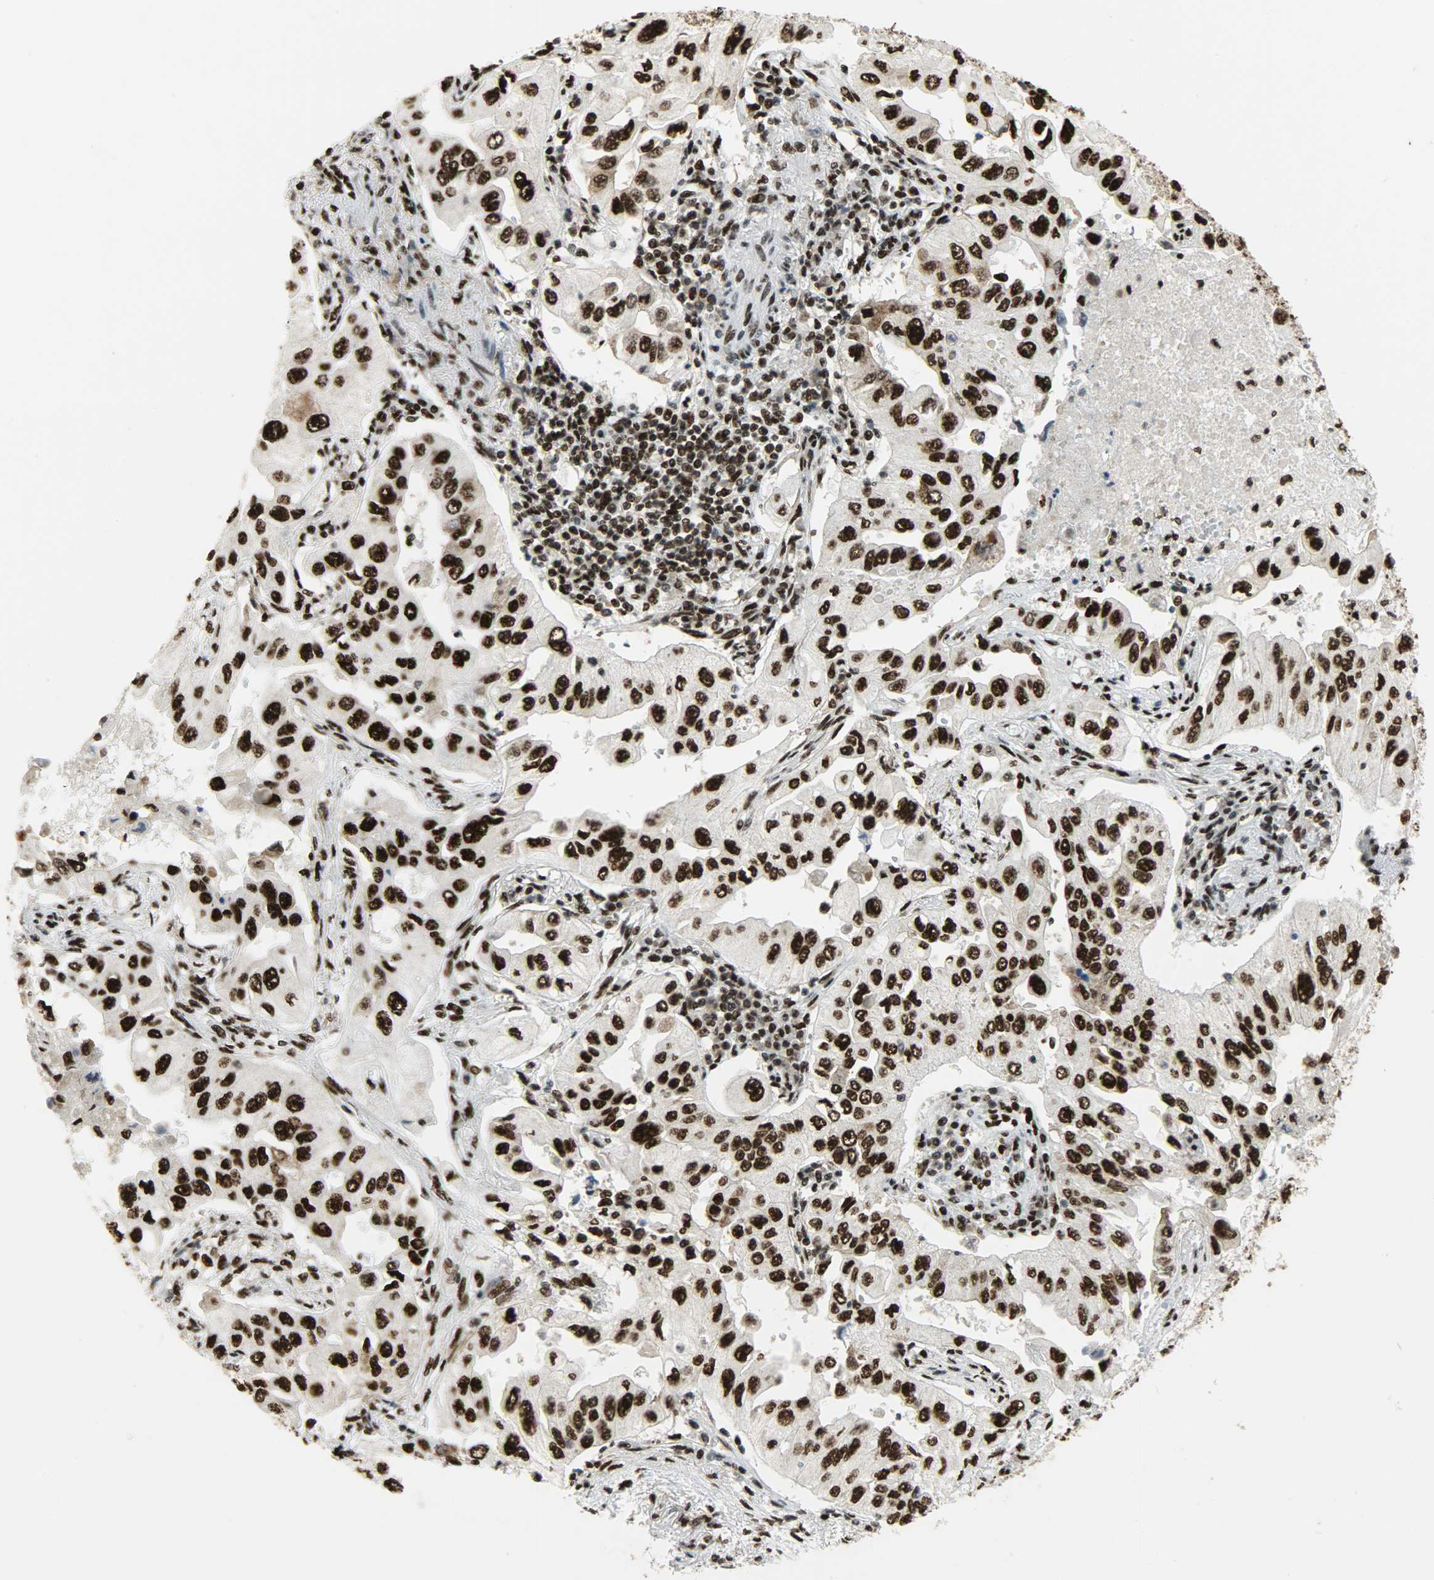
{"staining": {"intensity": "strong", "quantity": ">75%", "location": "nuclear"}, "tissue": "lung cancer", "cell_type": "Tumor cells", "image_type": "cancer", "snomed": [{"axis": "morphology", "description": "Adenocarcinoma, NOS"}, {"axis": "topography", "description": "Lung"}], "caption": "Immunohistochemistry (IHC) micrograph of neoplastic tissue: adenocarcinoma (lung) stained using immunohistochemistry (IHC) reveals high levels of strong protein expression localized specifically in the nuclear of tumor cells, appearing as a nuclear brown color.", "gene": "SSB", "patient": {"sex": "male", "age": 84}}